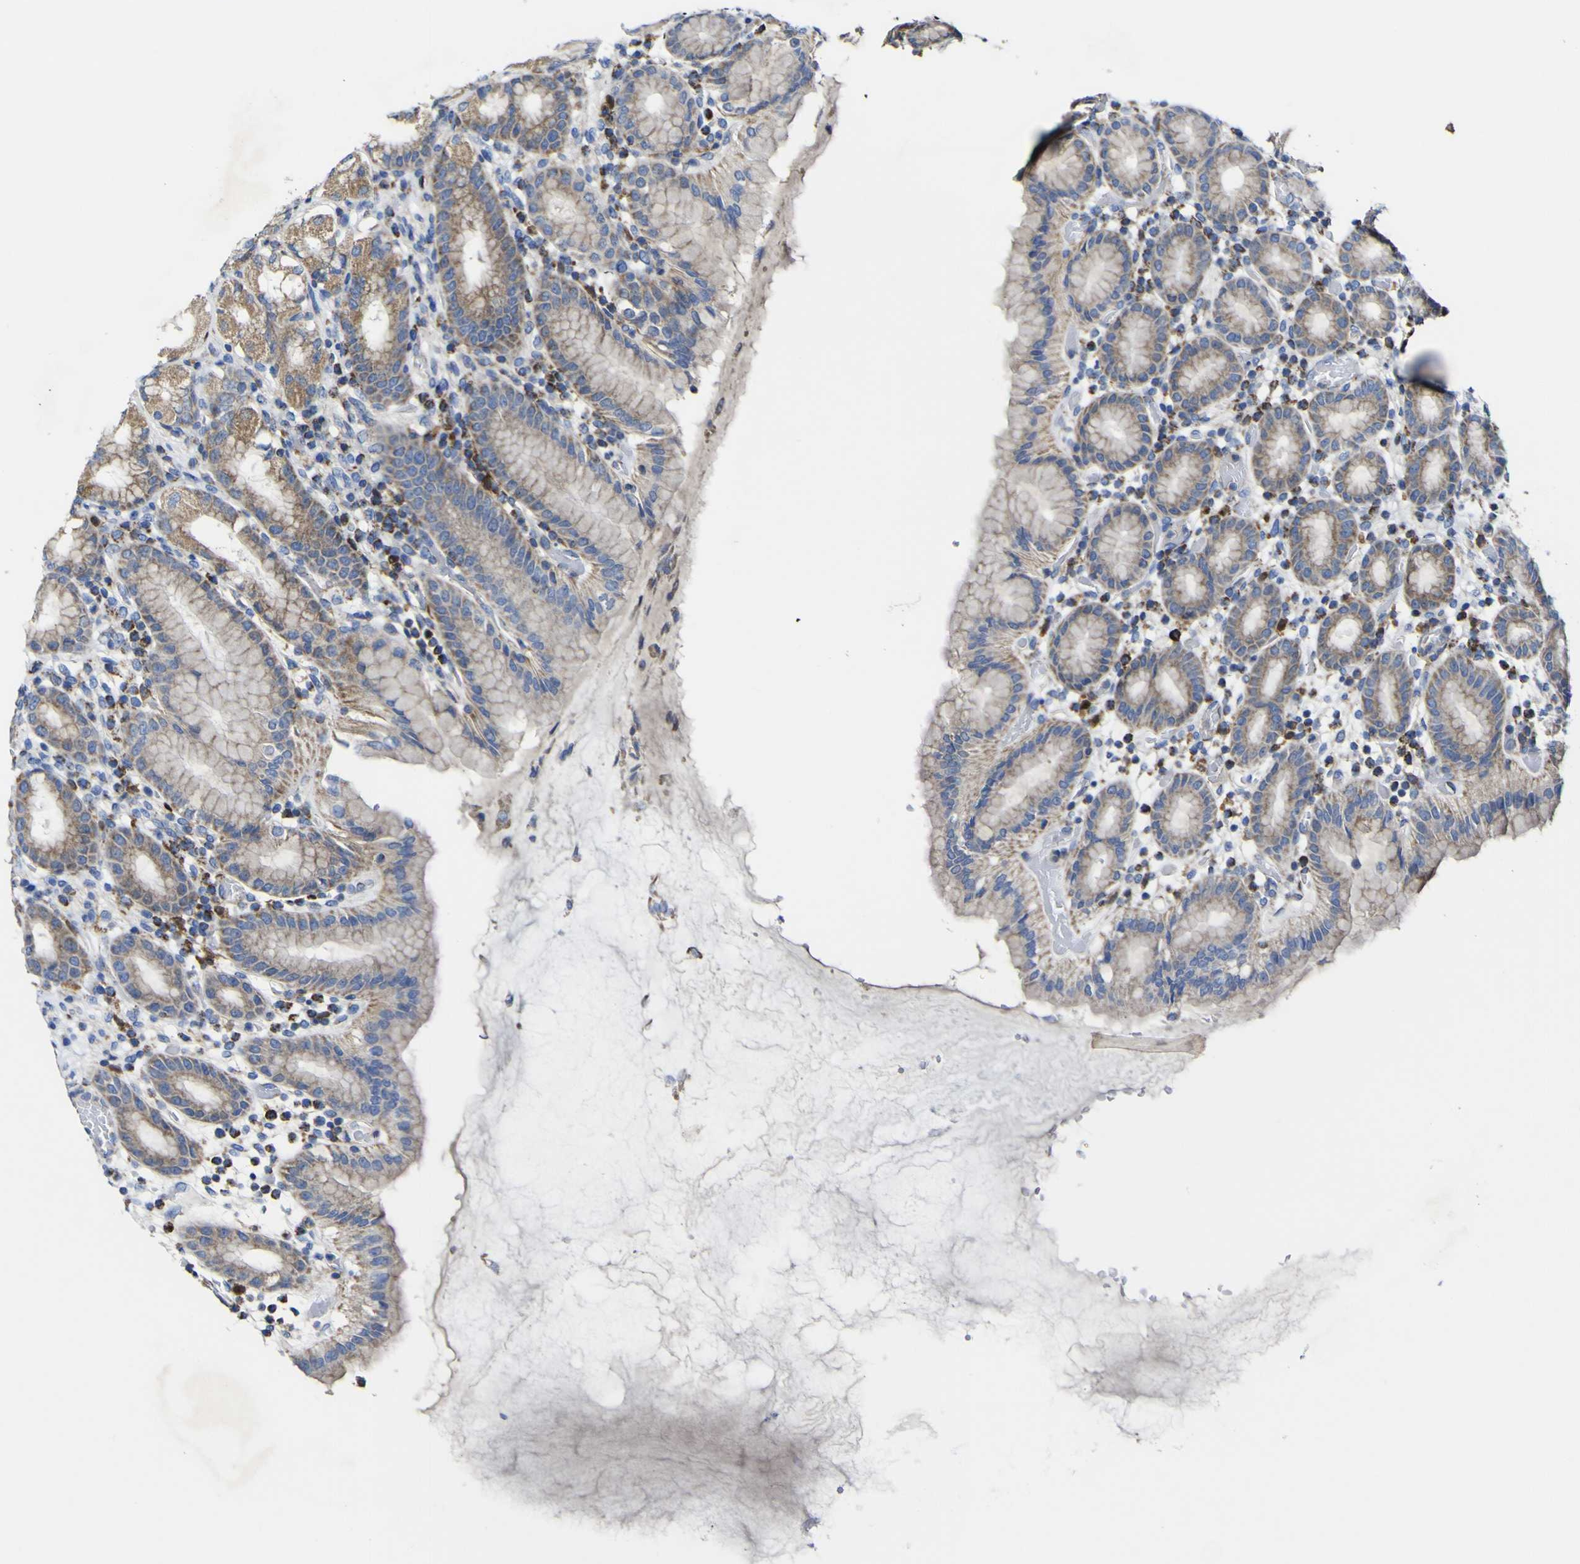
{"staining": {"intensity": "moderate", "quantity": ">75%", "location": "cytoplasmic/membranous"}, "tissue": "stomach", "cell_type": "Glandular cells", "image_type": "normal", "snomed": [{"axis": "morphology", "description": "Normal tissue, NOS"}, {"axis": "topography", "description": "Stomach, upper"}], "caption": "The micrograph exhibits immunohistochemical staining of unremarkable stomach. There is moderate cytoplasmic/membranous expression is appreciated in approximately >75% of glandular cells. (Brightfield microscopy of DAB IHC at high magnification).", "gene": "CCDC90B", "patient": {"sex": "male", "age": 68}}